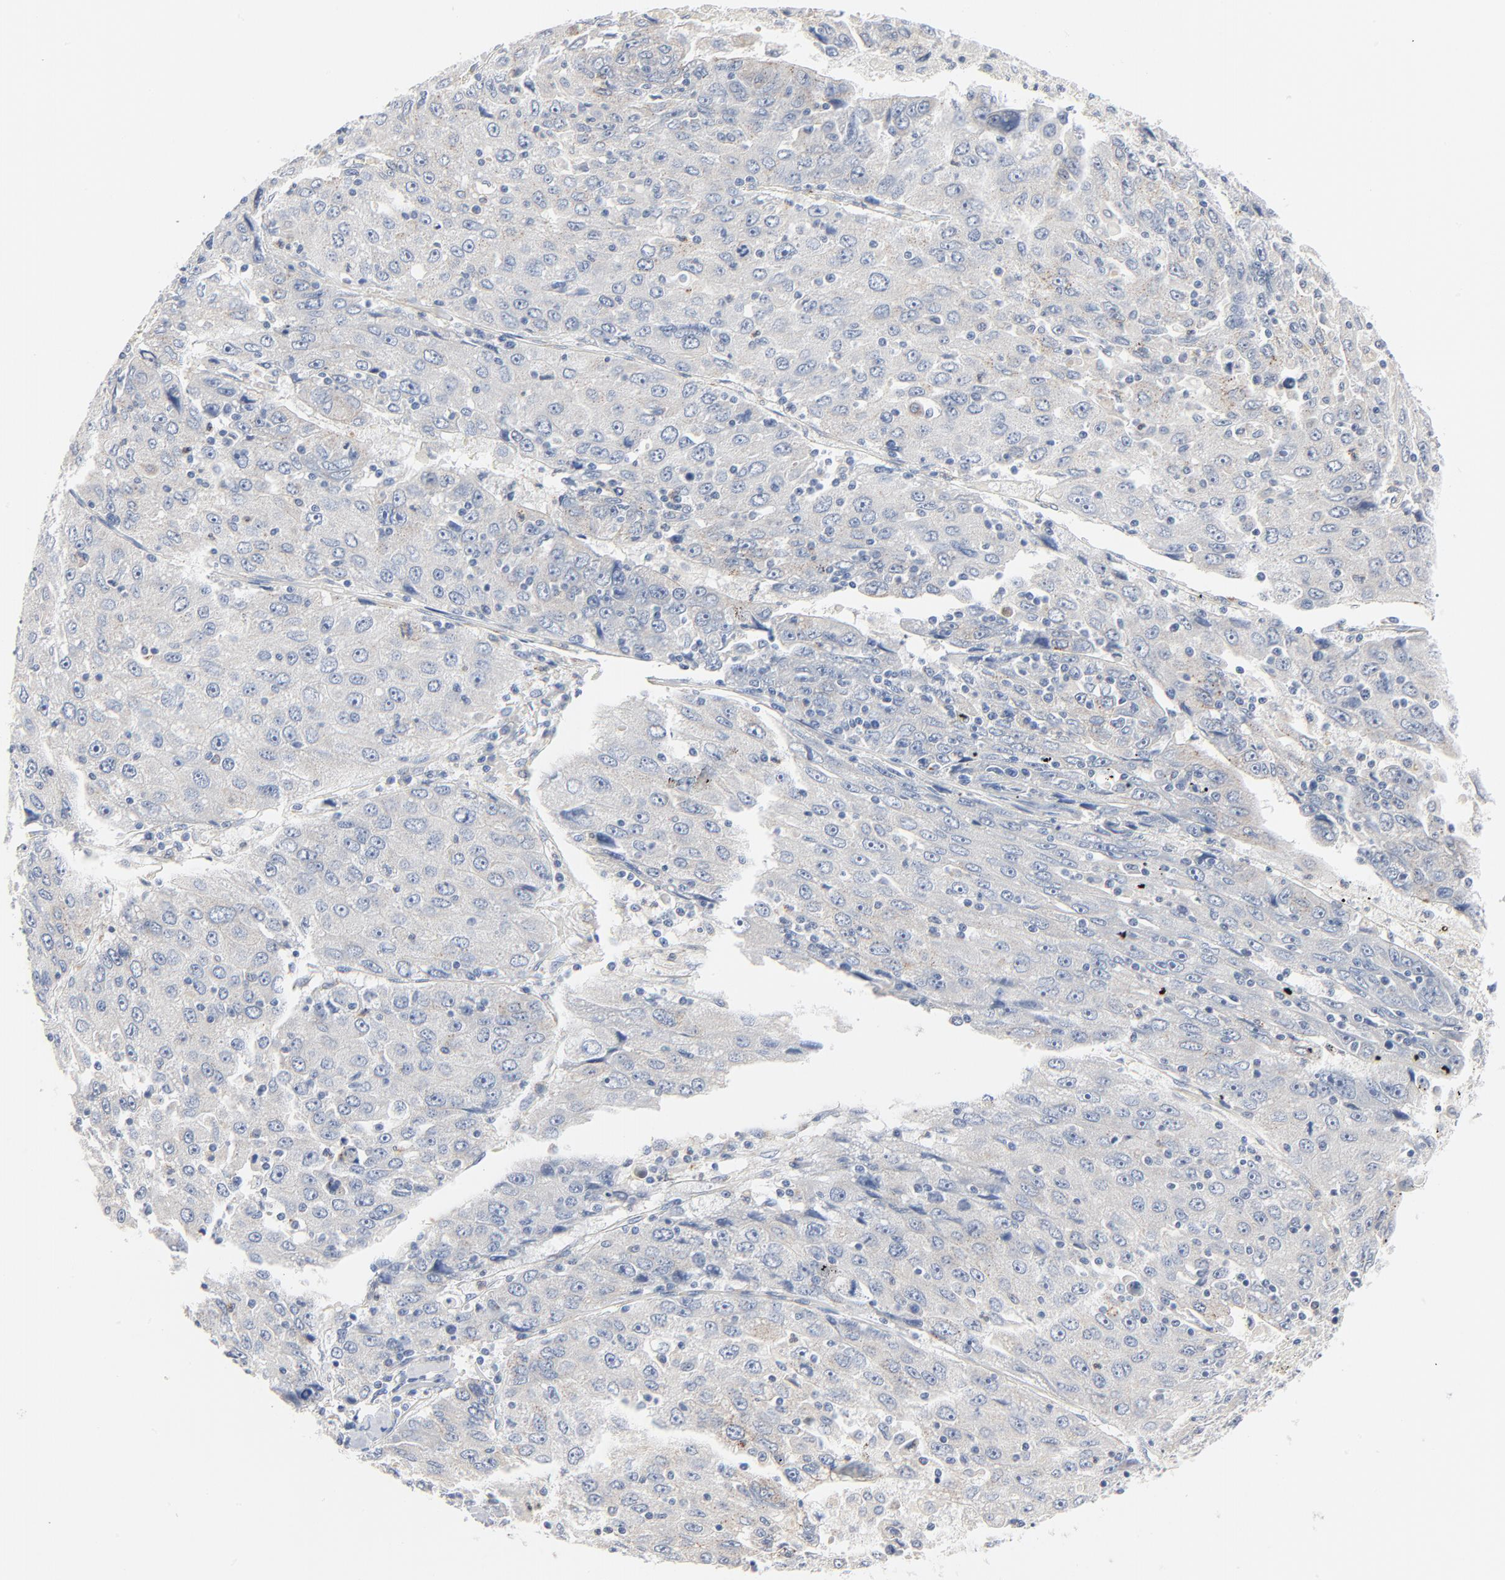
{"staining": {"intensity": "negative", "quantity": "none", "location": "none"}, "tissue": "liver cancer", "cell_type": "Tumor cells", "image_type": "cancer", "snomed": [{"axis": "morphology", "description": "Carcinoma, Hepatocellular, NOS"}, {"axis": "topography", "description": "Liver"}], "caption": "A photomicrograph of human liver hepatocellular carcinoma is negative for staining in tumor cells.", "gene": "IFT43", "patient": {"sex": "male", "age": 49}}